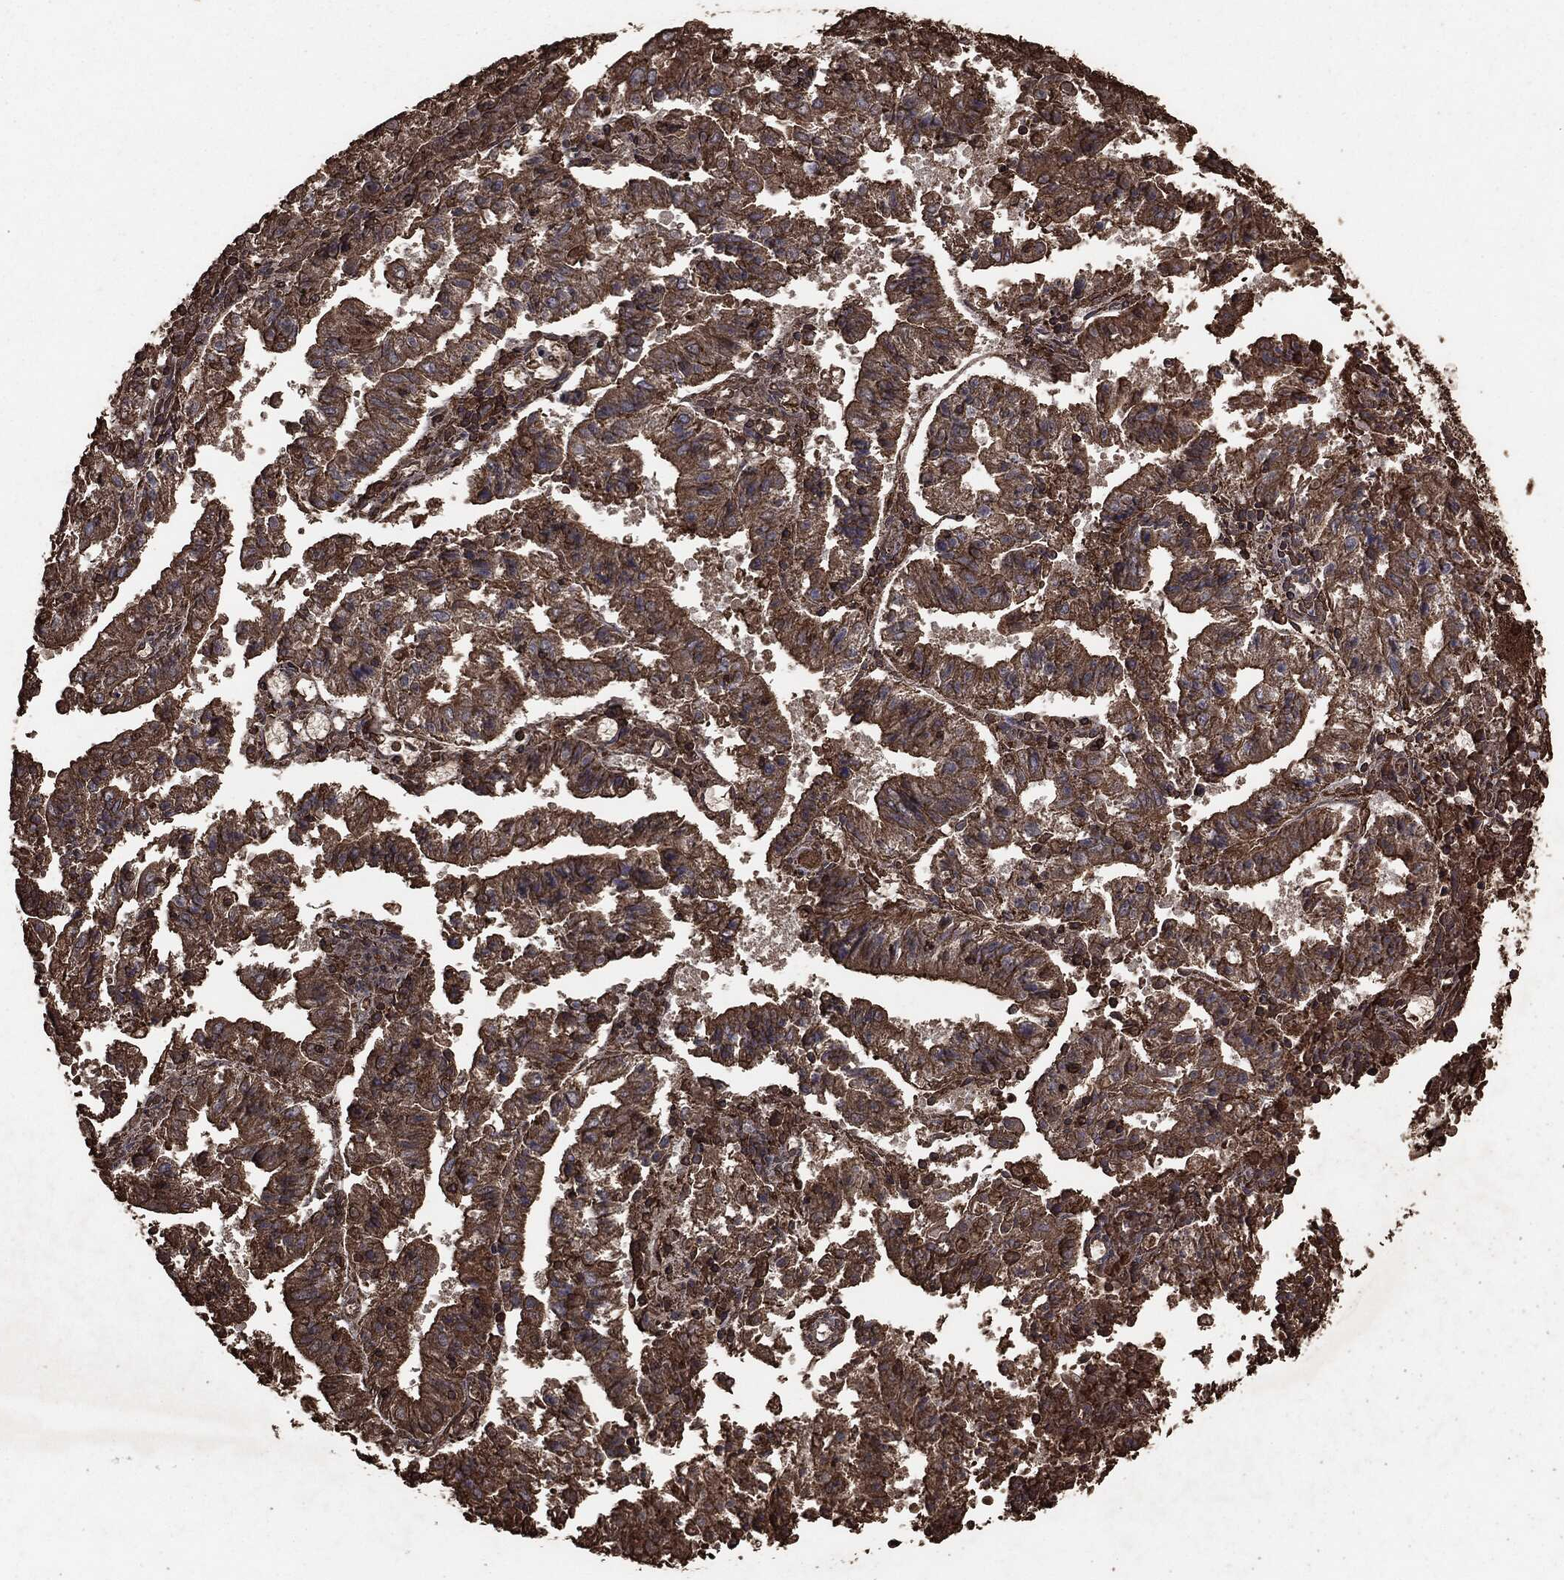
{"staining": {"intensity": "moderate", "quantity": ">75%", "location": "cytoplasmic/membranous"}, "tissue": "endometrial cancer", "cell_type": "Tumor cells", "image_type": "cancer", "snomed": [{"axis": "morphology", "description": "Adenocarcinoma, NOS"}, {"axis": "topography", "description": "Endometrium"}], "caption": "A brown stain labels moderate cytoplasmic/membranous staining of a protein in endometrial cancer tumor cells. (brown staining indicates protein expression, while blue staining denotes nuclei).", "gene": "MTOR", "patient": {"sex": "female", "age": 82}}